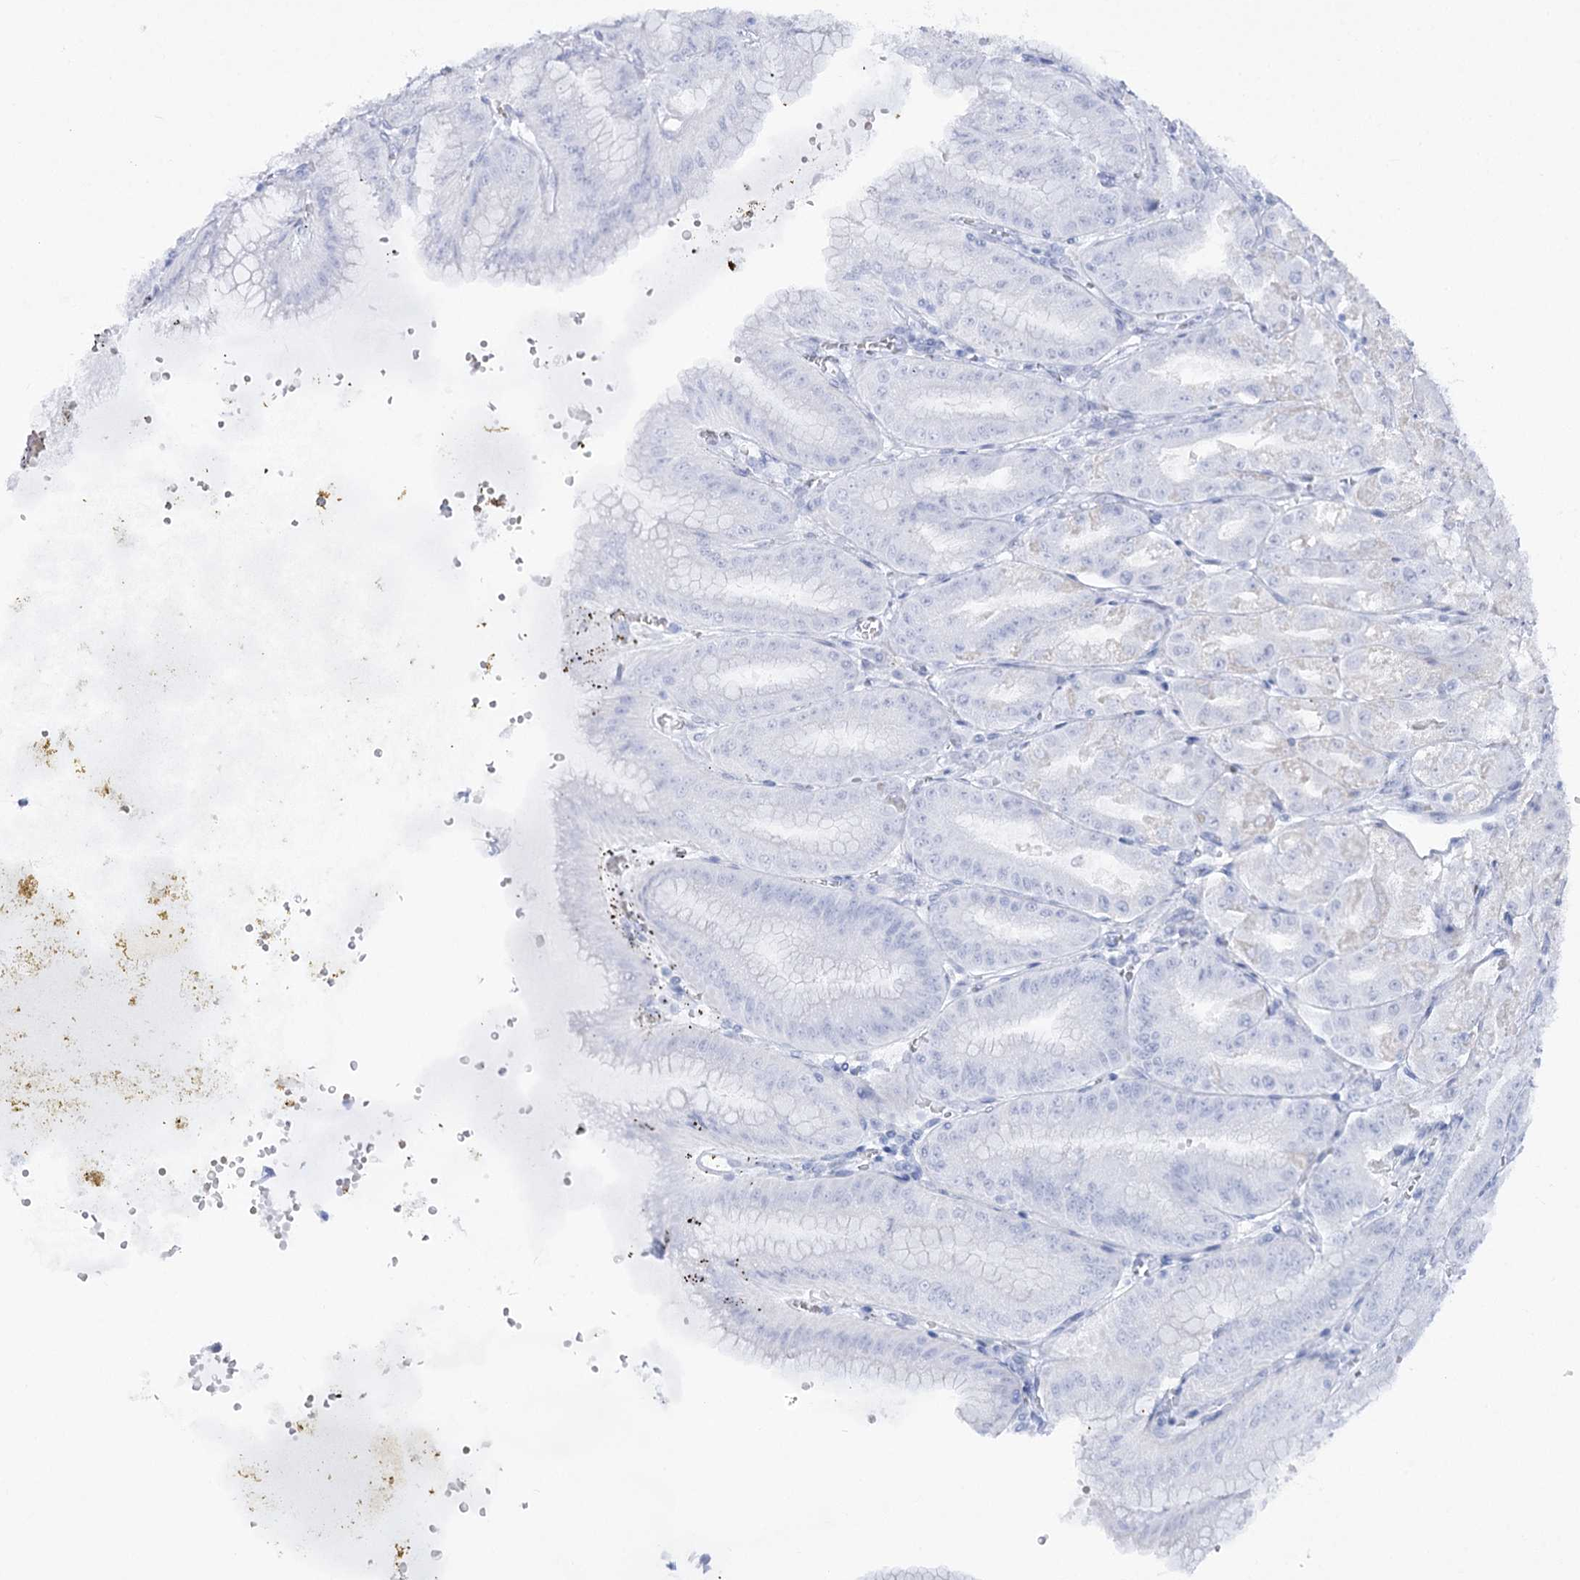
{"staining": {"intensity": "negative", "quantity": "none", "location": "none"}, "tissue": "stomach", "cell_type": "Glandular cells", "image_type": "normal", "snomed": [{"axis": "morphology", "description": "Normal tissue, NOS"}, {"axis": "topography", "description": "Stomach, upper"}, {"axis": "topography", "description": "Stomach, lower"}], "caption": "Immunohistochemistry of unremarkable stomach exhibits no positivity in glandular cells.", "gene": "SIAE", "patient": {"sex": "male", "age": 71}}